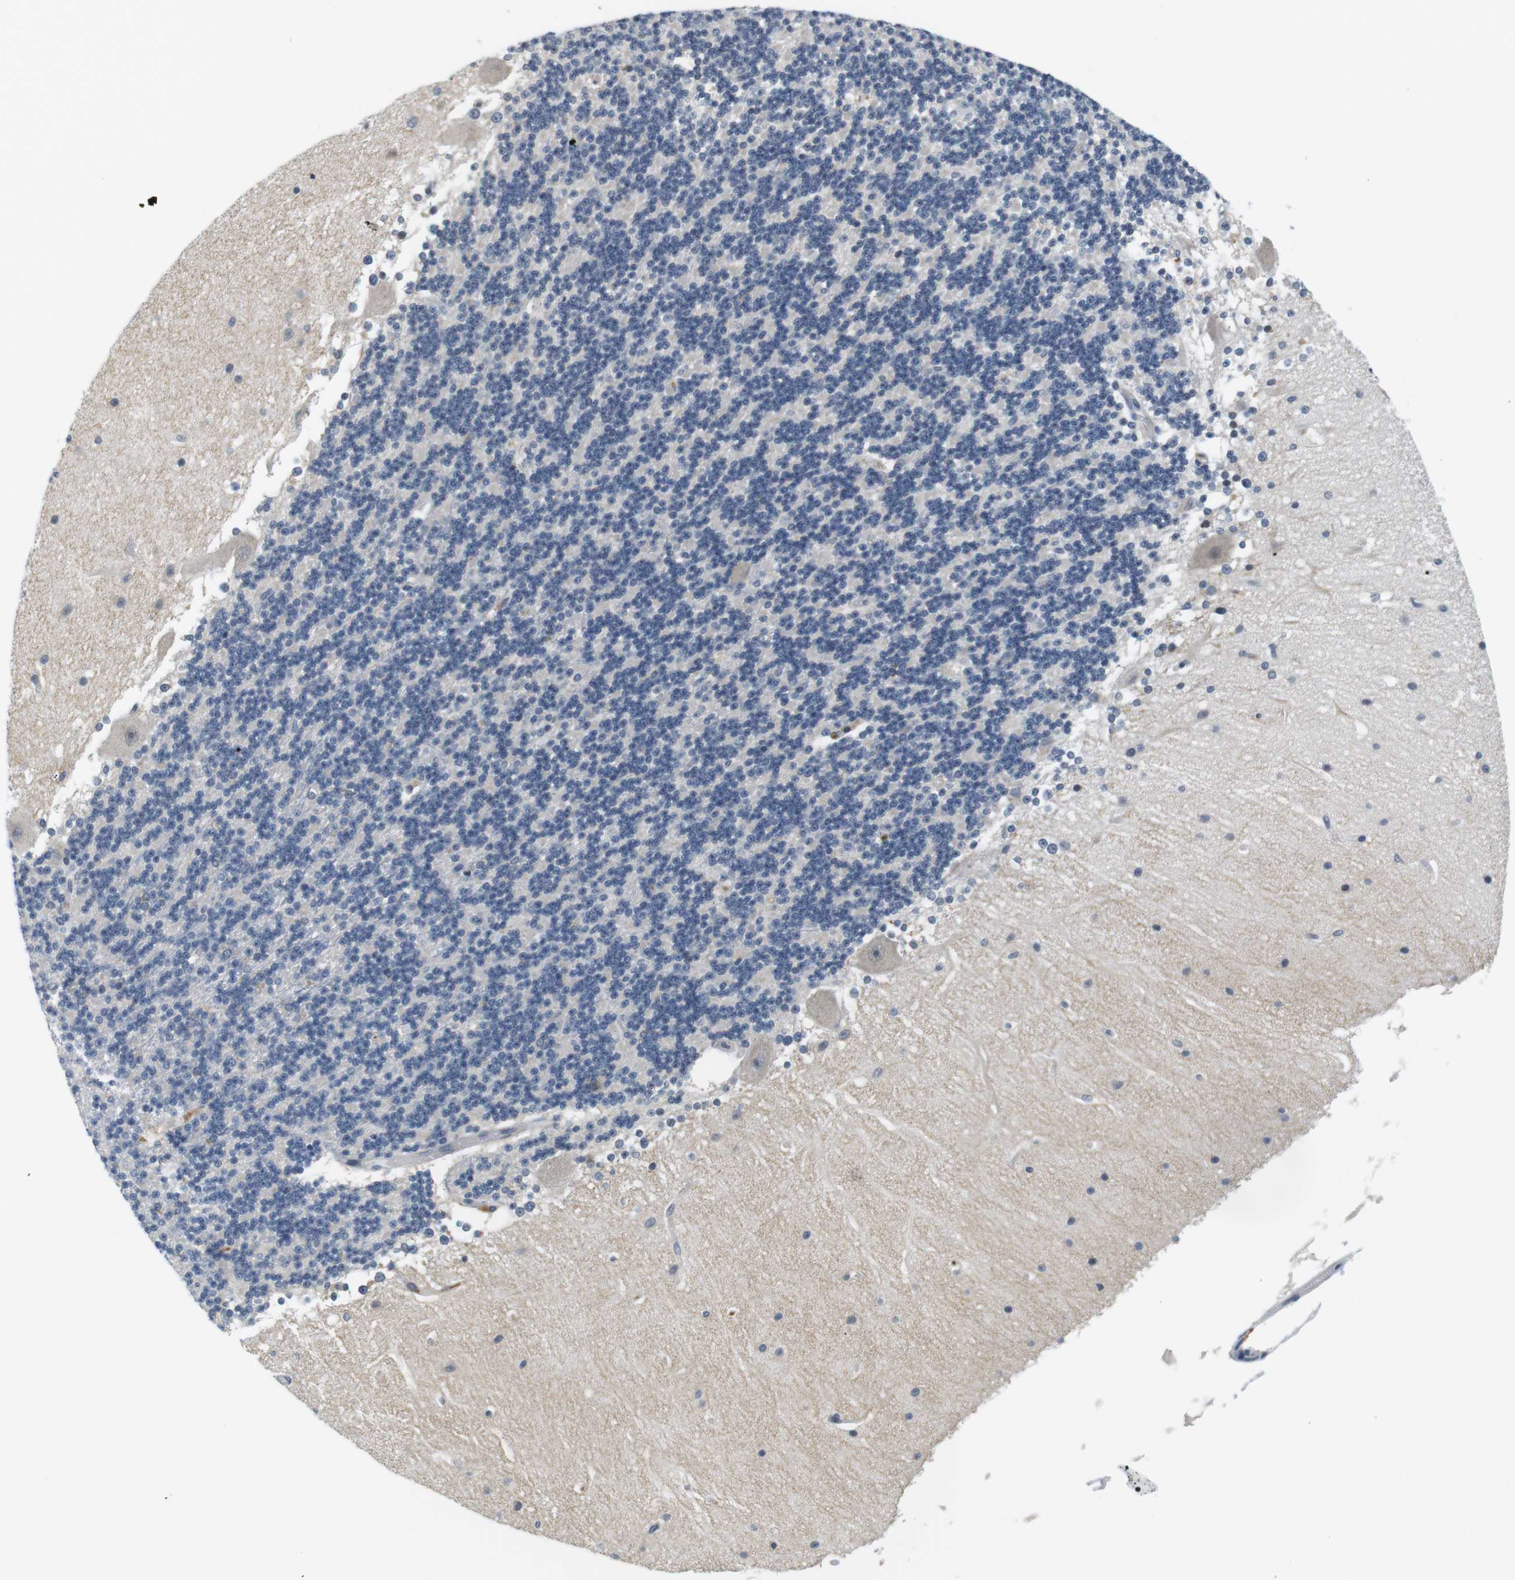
{"staining": {"intensity": "negative", "quantity": "none", "location": "none"}, "tissue": "cerebellum", "cell_type": "Cells in granular layer", "image_type": "normal", "snomed": [{"axis": "morphology", "description": "Normal tissue, NOS"}, {"axis": "topography", "description": "Cerebellum"}], "caption": "This image is of normal cerebellum stained with immunohistochemistry (IHC) to label a protein in brown with the nuclei are counter-stained blue. There is no positivity in cells in granular layer. (DAB (3,3'-diaminobenzidine) immunohistochemistry (IHC), high magnification).", "gene": "WNT7A", "patient": {"sex": "female", "age": 19}}